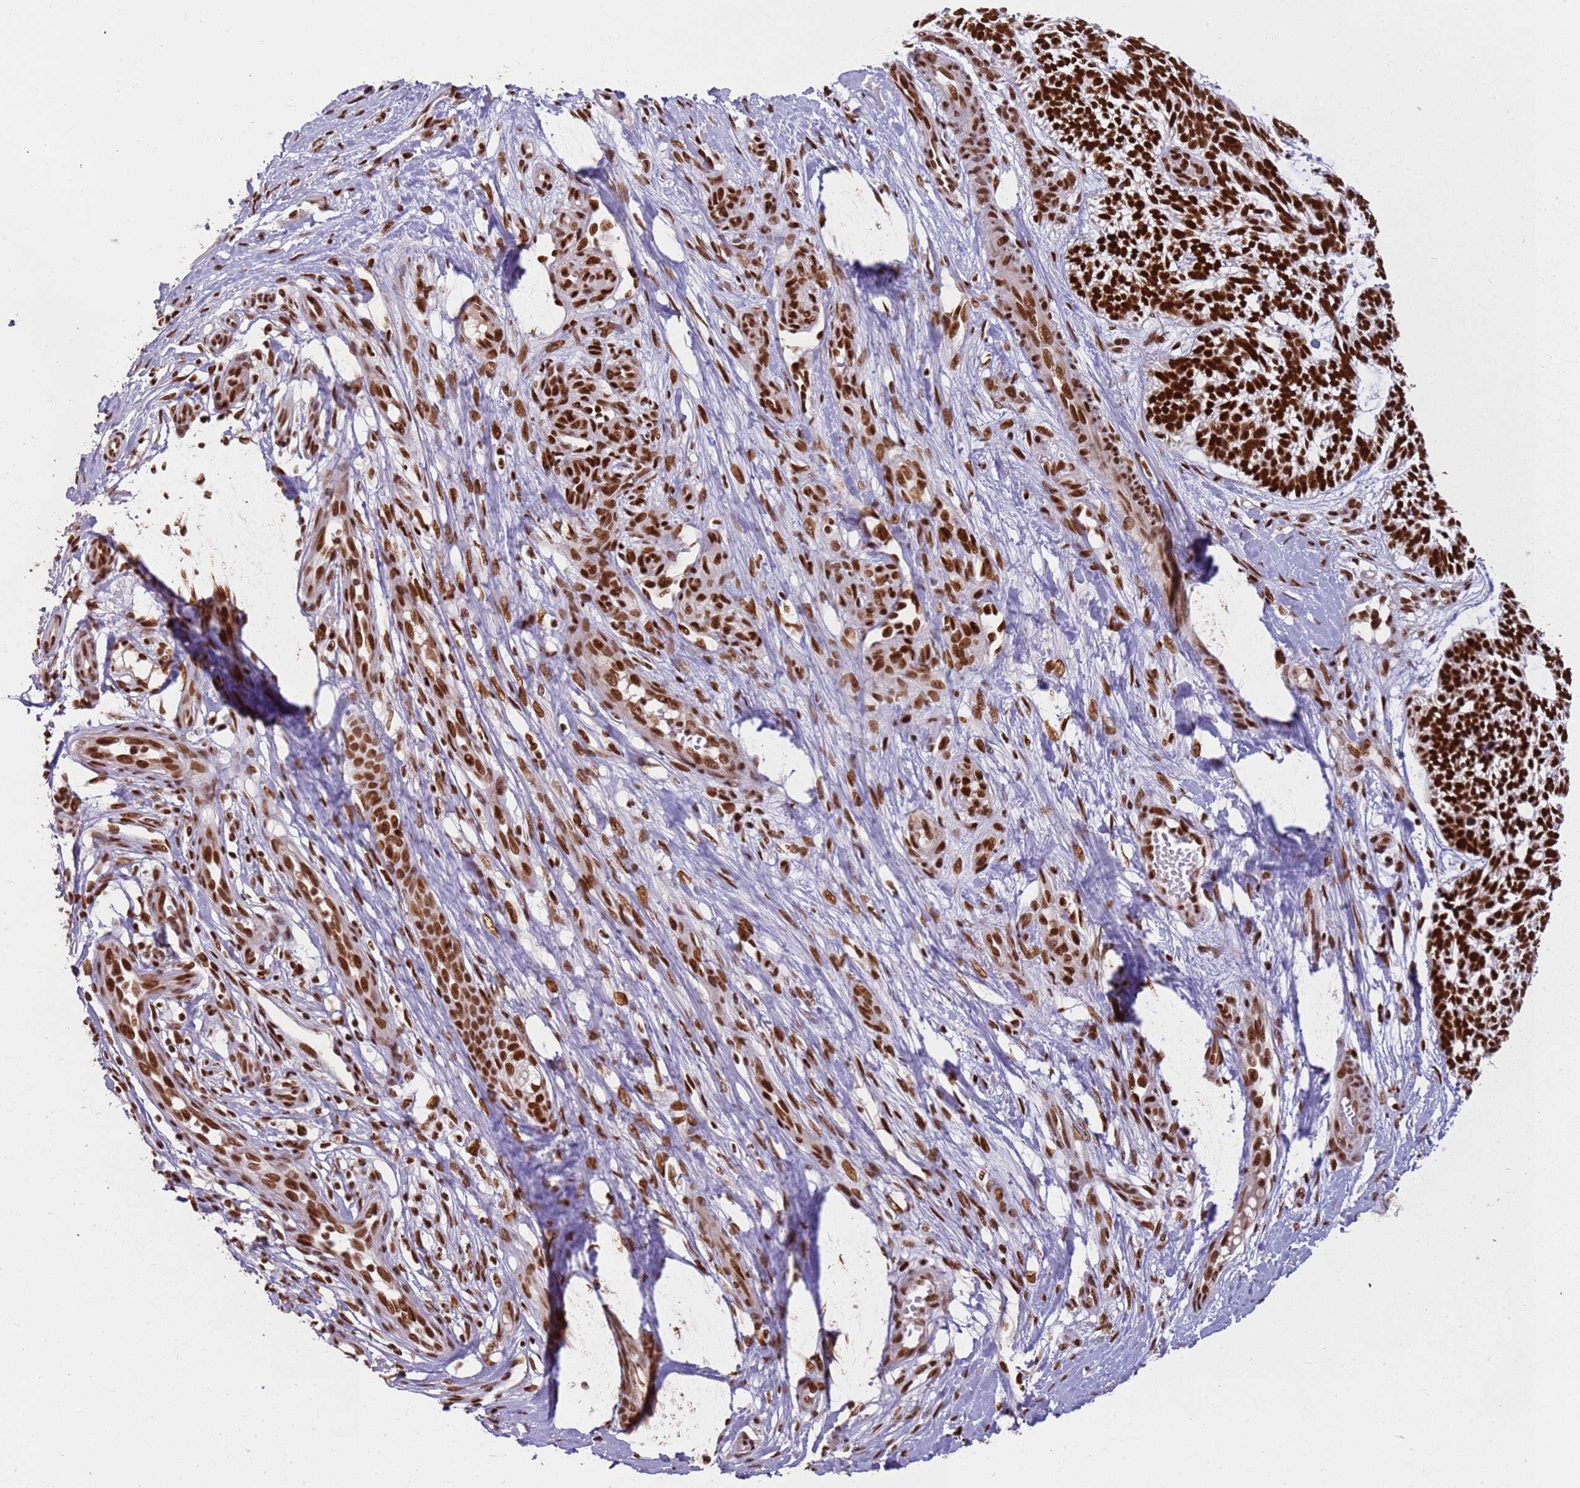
{"staining": {"intensity": "strong", "quantity": ">75%", "location": "nuclear"}, "tissue": "skin cancer", "cell_type": "Tumor cells", "image_type": "cancer", "snomed": [{"axis": "morphology", "description": "Basal cell carcinoma"}, {"axis": "topography", "description": "Skin"}], "caption": "Protein staining reveals strong nuclear positivity in about >75% of tumor cells in skin basal cell carcinoma.", "gene": "TENT4A", "patient": {"sex": "male", "age": 88}}